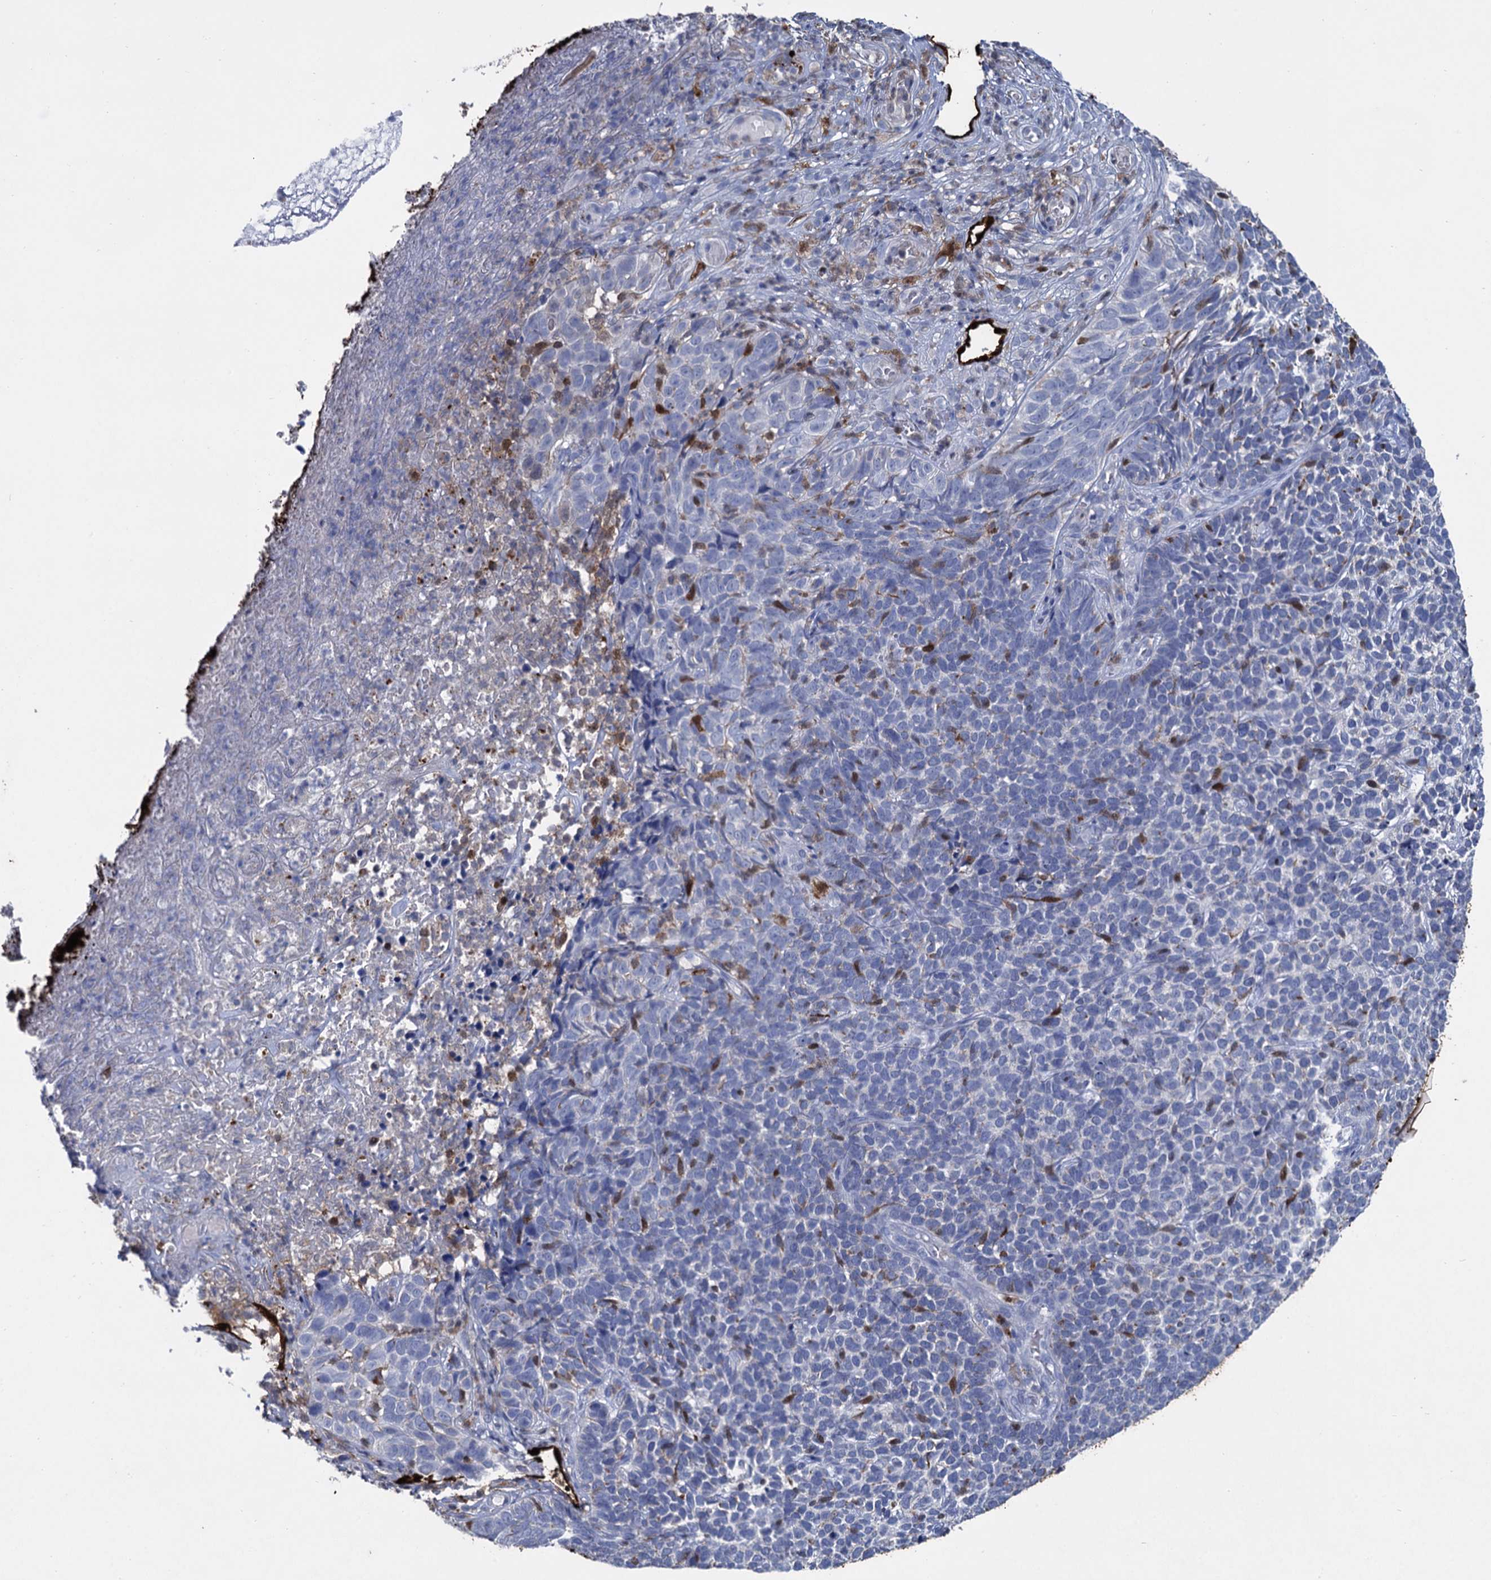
{"staining": {"intensity": "negative", "quantity": "none", "location": "none"}, "tissue": "skin cancer", "cell_type": "Tumor cells", "image_type": "cancer", "snomed": [{"axis": "morphology", "description": "Basal cell carcinoma"}, {"axis": "topography", "description": "Skin"}], "caption": "IHC photomicrograph of neoplastic tissue: skin basal cell carcinoma stained with DAB (3,3'-diaminobenzidine) demonstrates no significant protein positivity in tumor cells.", "gene": "FABP5", "patient": {"sex": "female", "age": 84}}